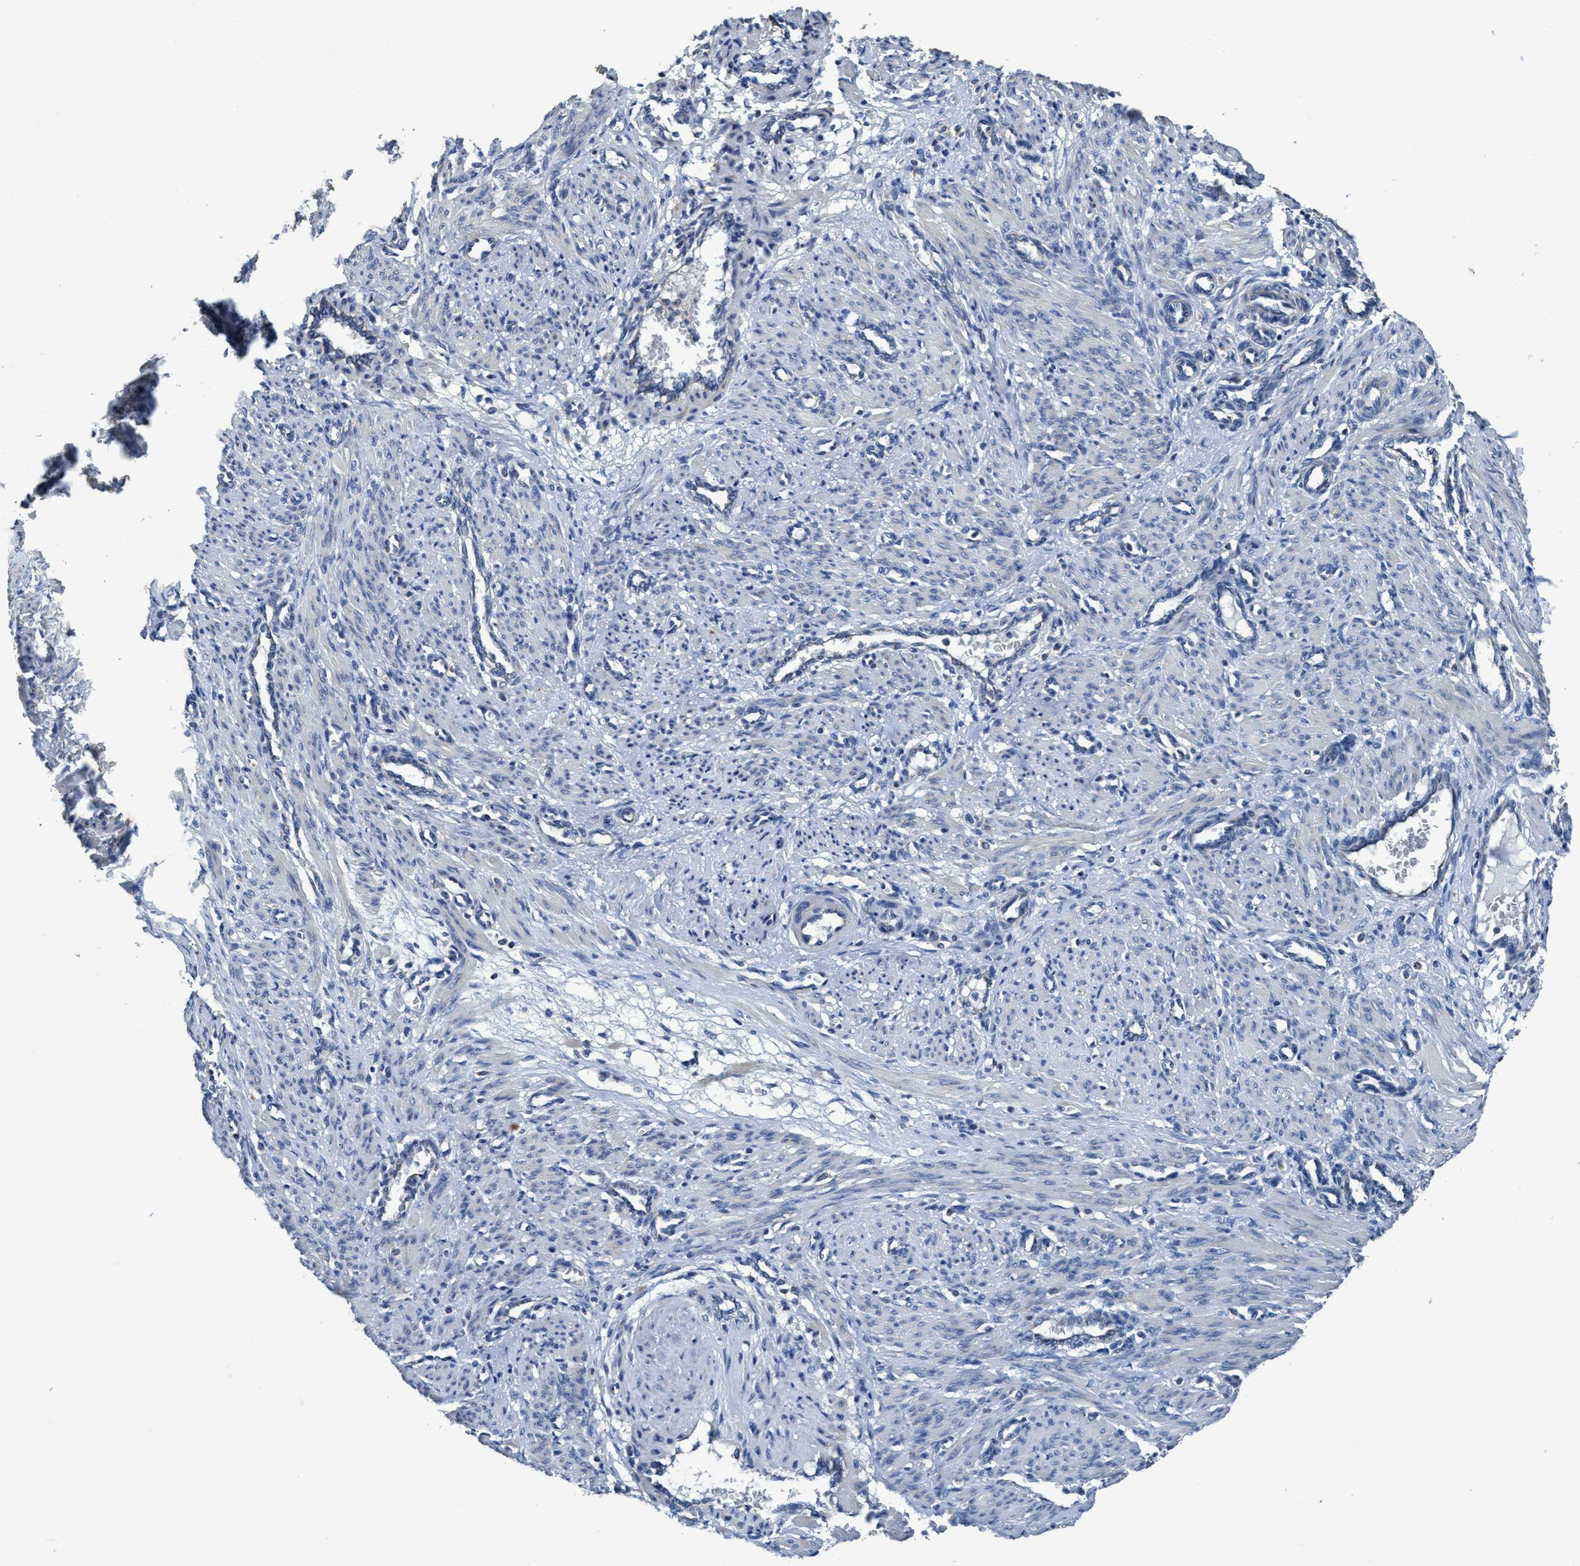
{"staining": {"intensity": "weak", "quantity": "<25%", "location": "cytoplasmic/membranous"}, "tissue": "smooth muscle", "cell_type": "Smooth muscle cells", "image_type": "normal", "snomed": [{"axis": "morphology", "description": "Normal tissue, NOS"}, {"axis": "topography", "description": "Endometrium"}], "caption": "IHC of normal smooth muscle reveals no positivity in smooth muscle cells.", "gene": "ANKFN1", "patient": {"sex": "female", "age": 33}}